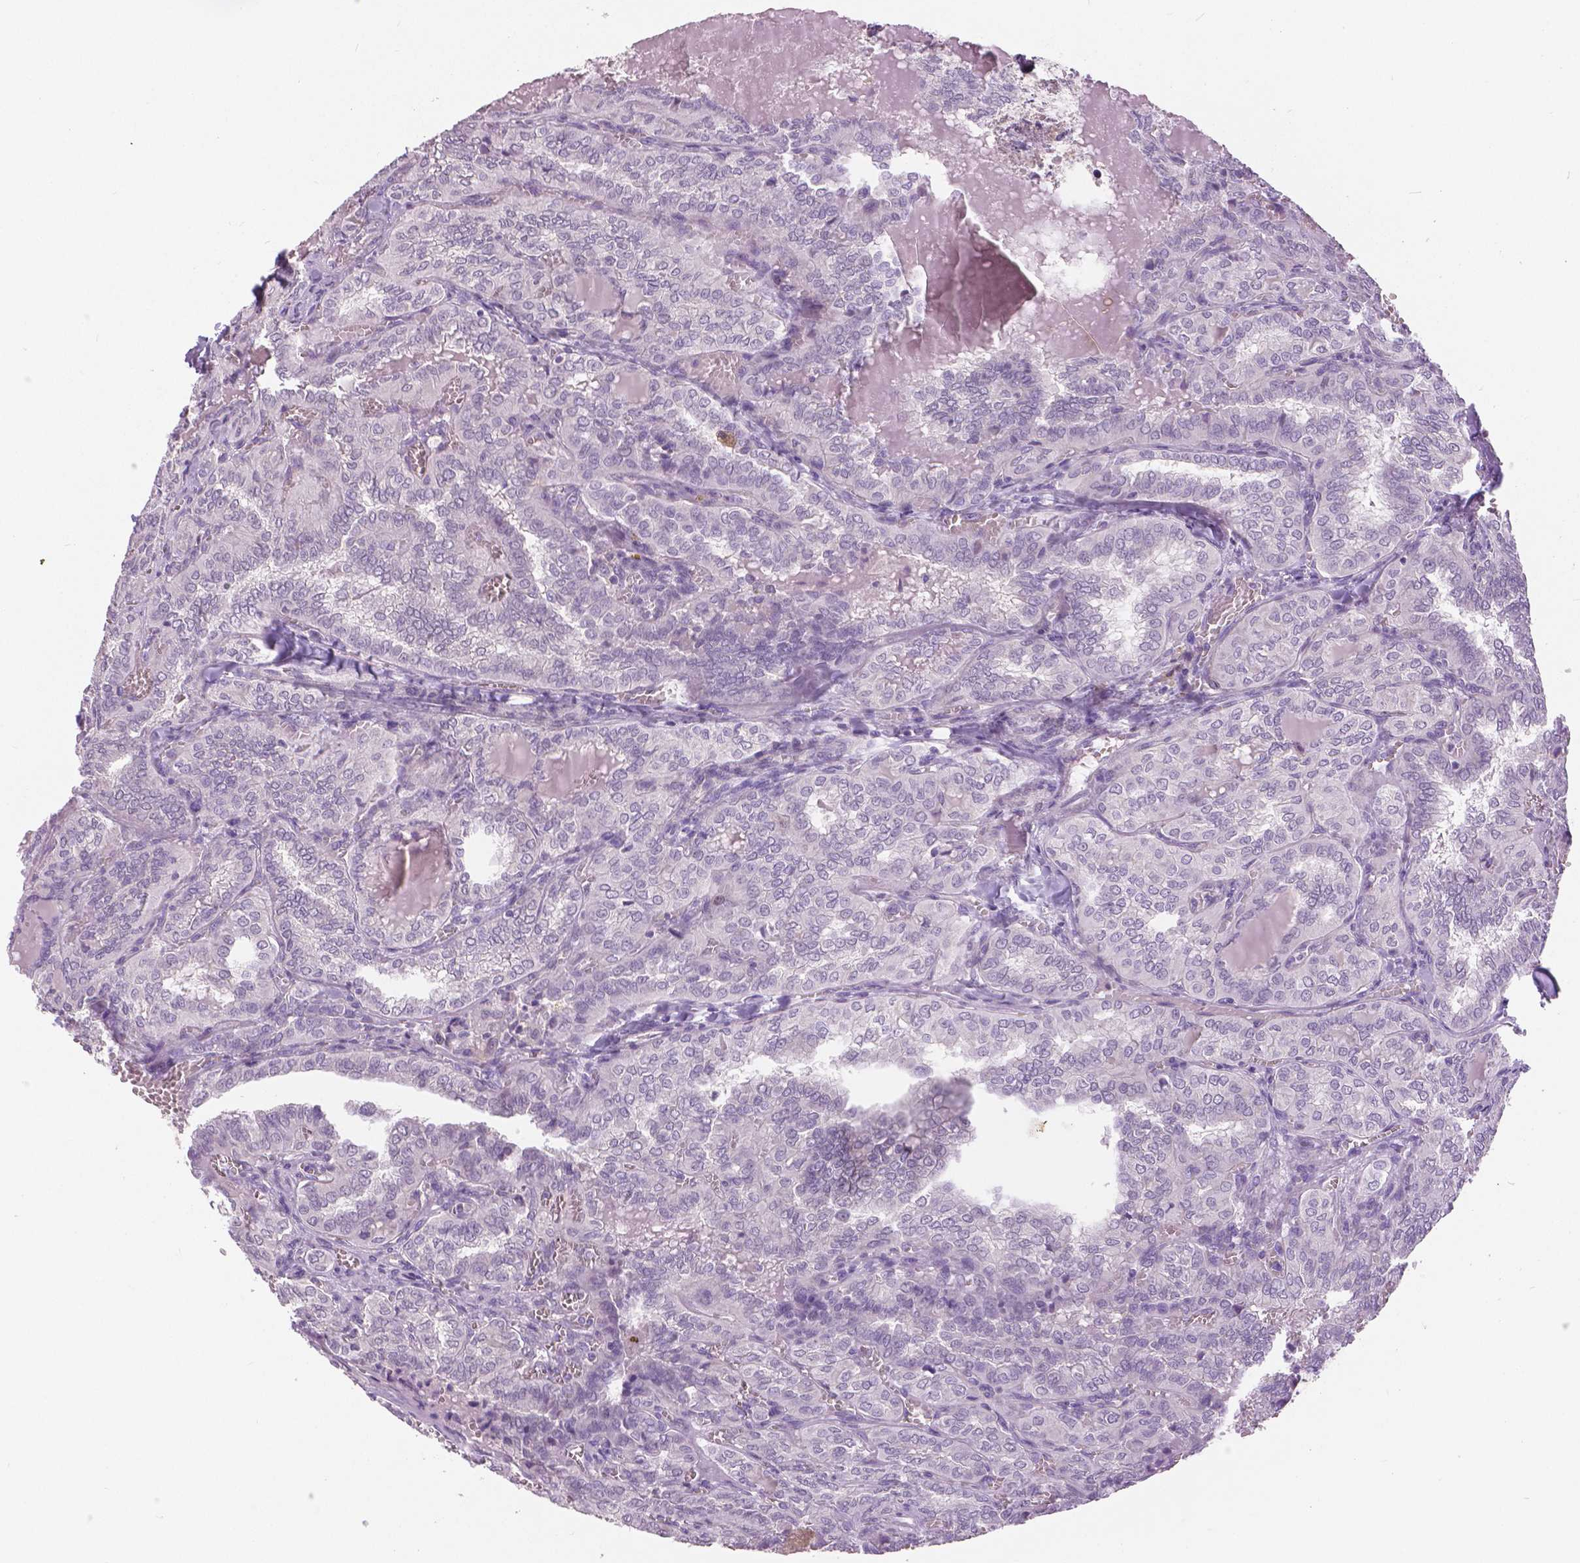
{"staining": {"intensity": "negative", "quantity": "none", "location": "none"}, "tissue": "thyroid cancer", "cell_type": "Tumor cells", "image_type": "cancer", "snomed": [{"axis": "morphology", "description": "Papillary adenocarcinoma, NOS"}, {"axis": "topography", "description": "Thyroid gland"}], "caption": "Tumor cells are negative for protein expression in human thyroid papillary adenocarcinoma.", "gene": "GRIN2A", "patient": {"sex": "female", "age": 41}}